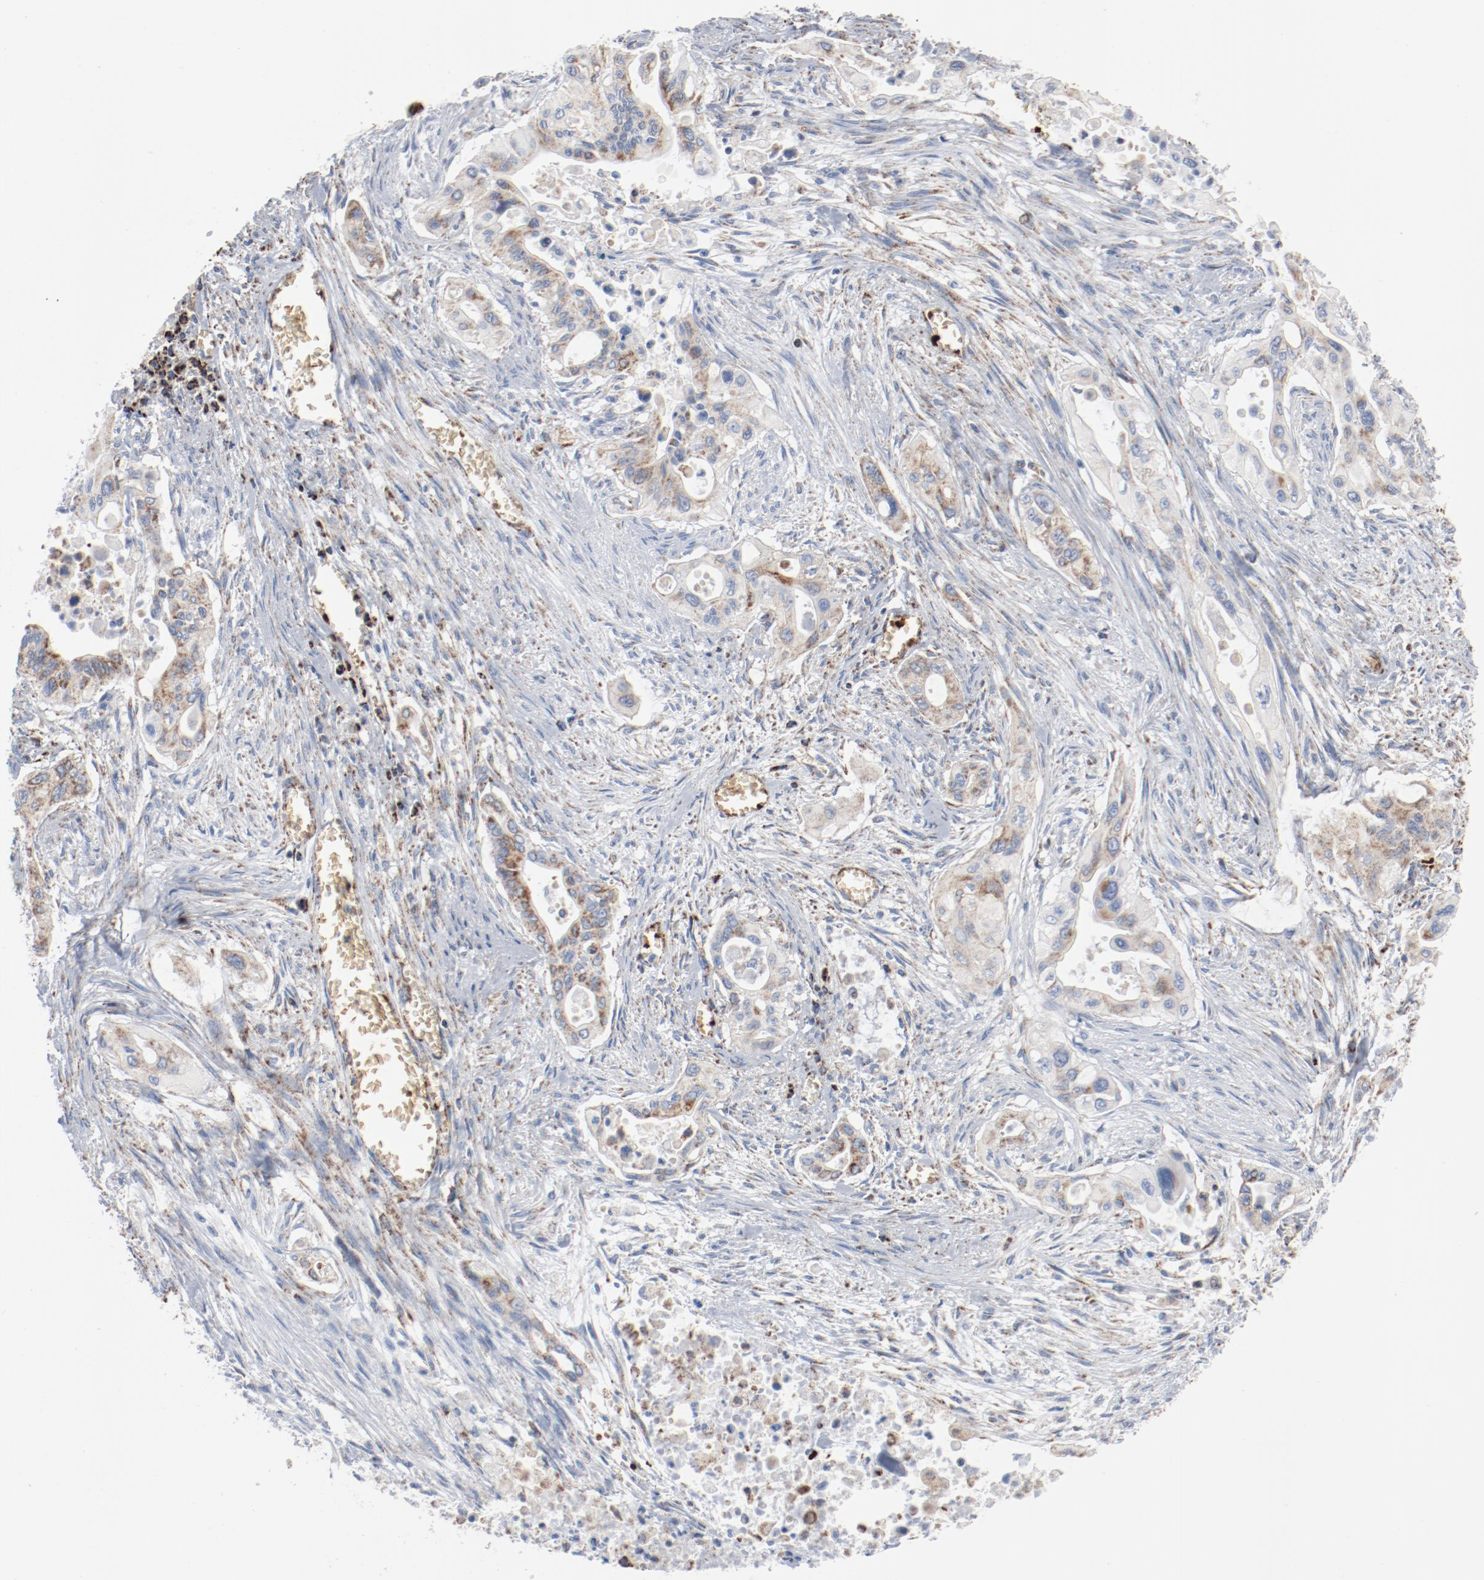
{"staining": {"intensity": "weak", "quantity": ">75%", "location": "cytoplasmic/membranous"}, "tissue": "pancreatic cancer", "cell_type": "Tumor cells", "image_type": "cancer", "snomed": [{"axis": "morphology", "description": "Adenocarcinoma, NOS"}, {"axis": "topography", "description": "Pancreas"}], "caption": "This is an image of immunohistochemistry (IHC) staining of pancreatic cancer, which shows weak staining in the cytoplasmic/membranous of tumor cells.", "gene": "NDUFB8", "patient": {"sex": "male", "age": 77}}